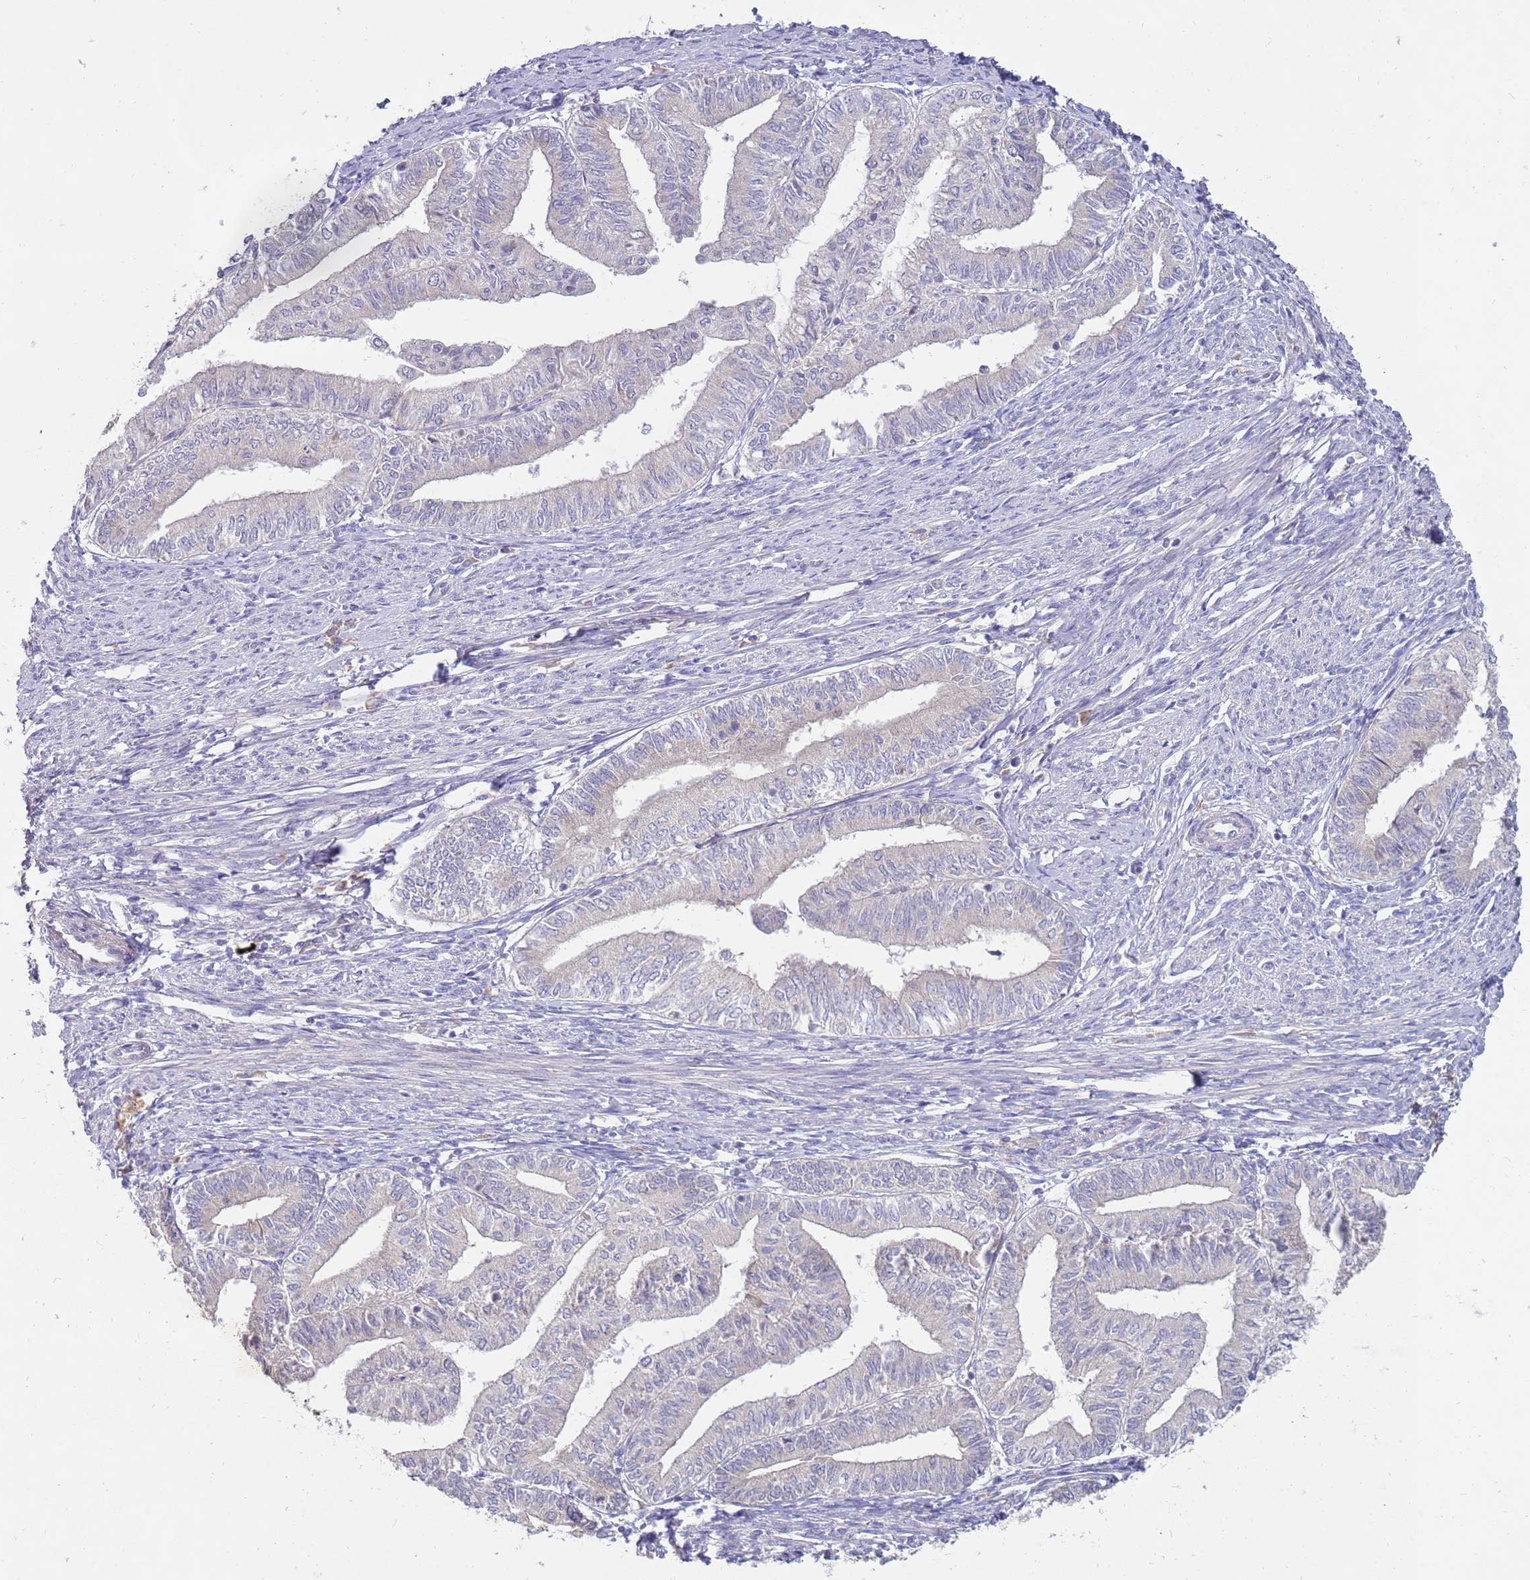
{"staining": {"intensity": "negative", "quantity": "none", "location": "none"}, "tissue": "endometrial cancer", "cell_type": "Tumor cells", "image_type": "cancer", "snomed": [{"axis": "morphology", "description": "Adenocarcinoma, NOS"}, {"axis": "topography", "description": "Endometrium"}], "caption": "The histopathology image shows no staining of tumor cells in endometrial cancer (adenocarcinoma).", "gene": "NMUR2", "patient": {"sex": "female", "age": 66}}